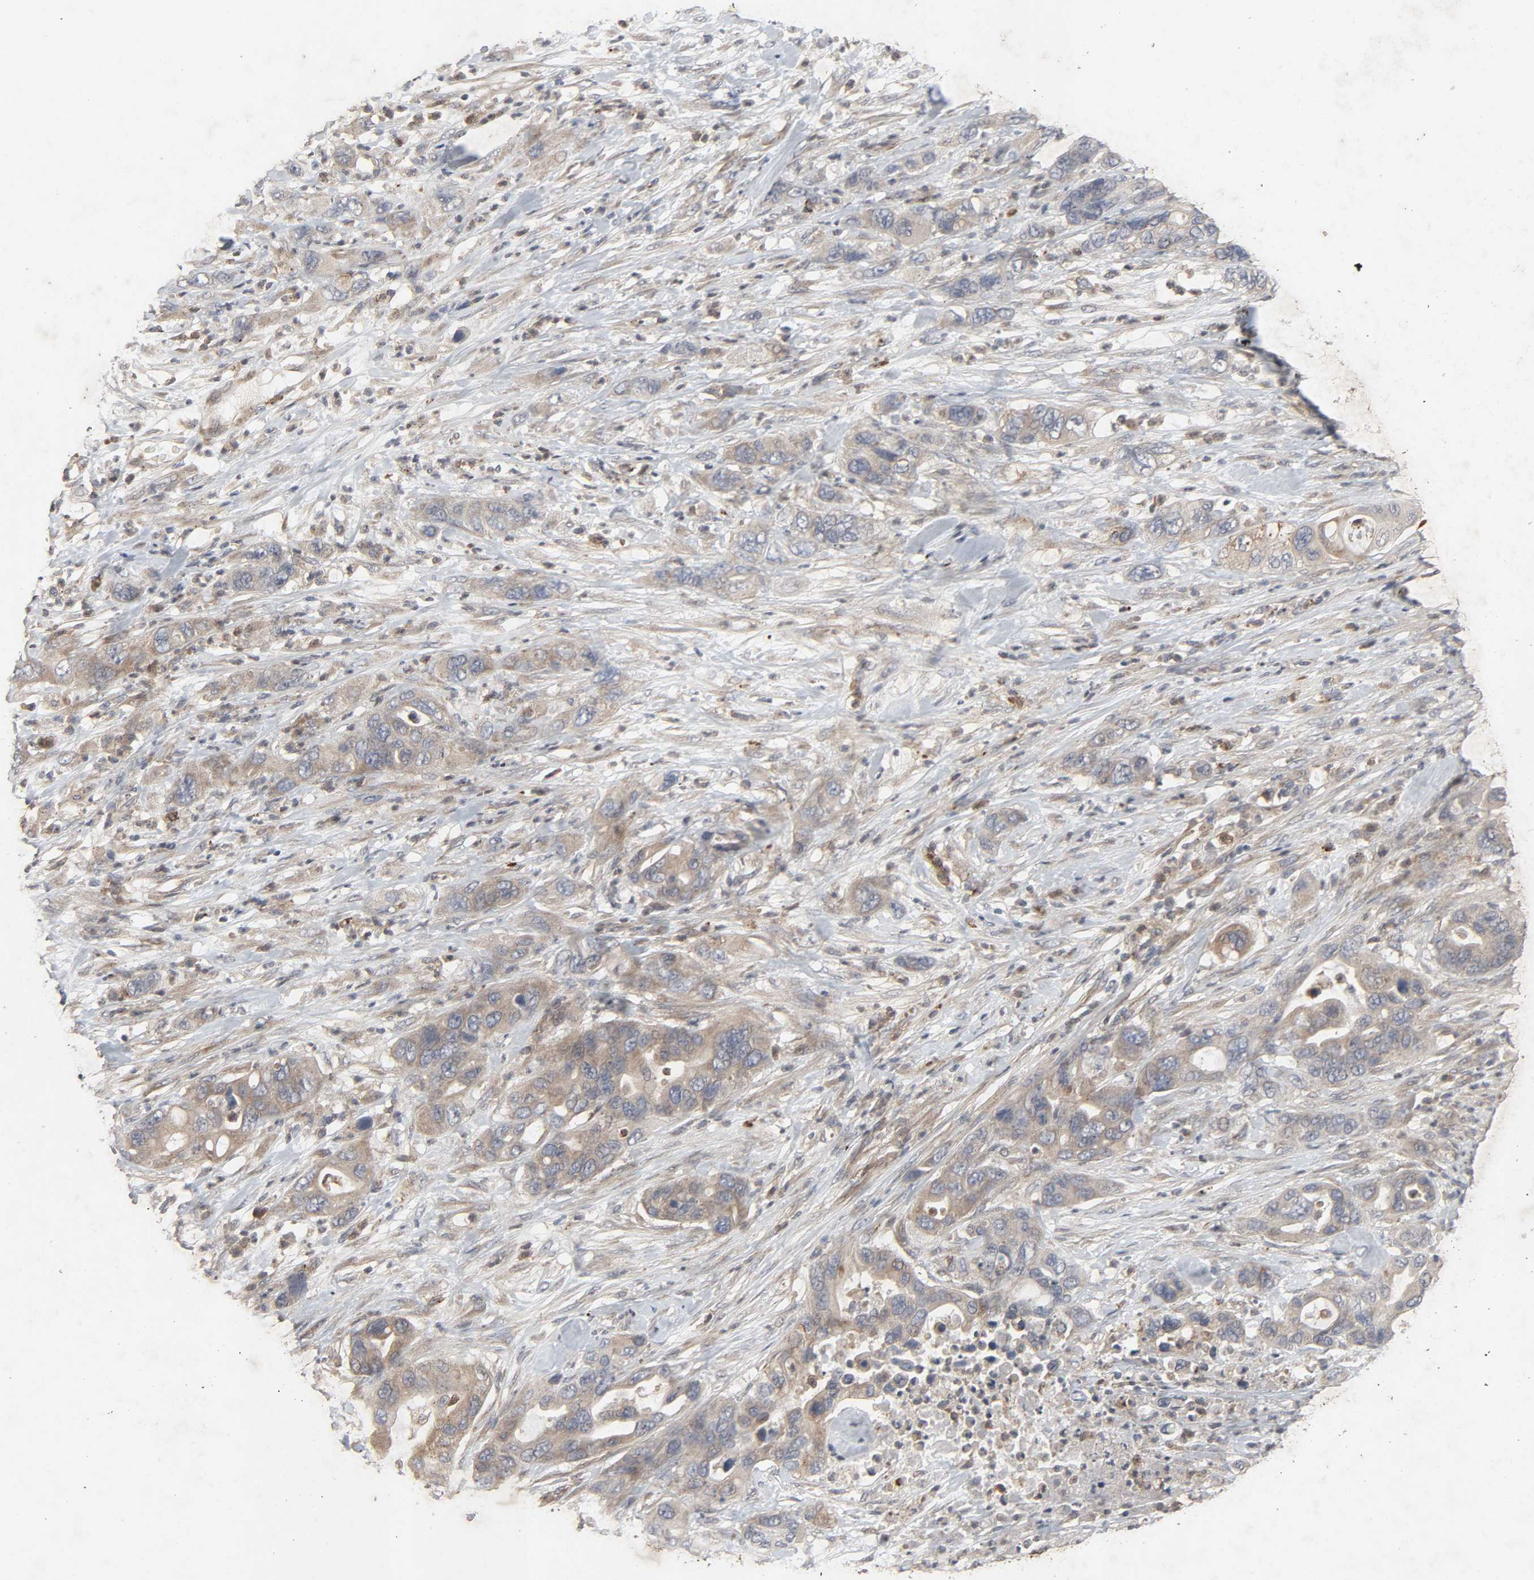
{"staining": {"intensity": "weak", "quantity": ">75%", "location": "cytoplasmic/membranous"}, "tissue": "pancreatic cancer", "cell_type": "Tumor cells", "image_type": "cancer", "snomed": [{"axis": "morphology", "description": "Adenocarcinoma, NOS"}, {"axis": "topography", "description": "Pancreas"}], "caption": "Weak cytoplasmic/membranous positivity is seen in about >75% of tumor cells in pancreatic adenocarcinoma.", "gene": "ADCY4", "patient": {"sex": "female", "age": 71}}